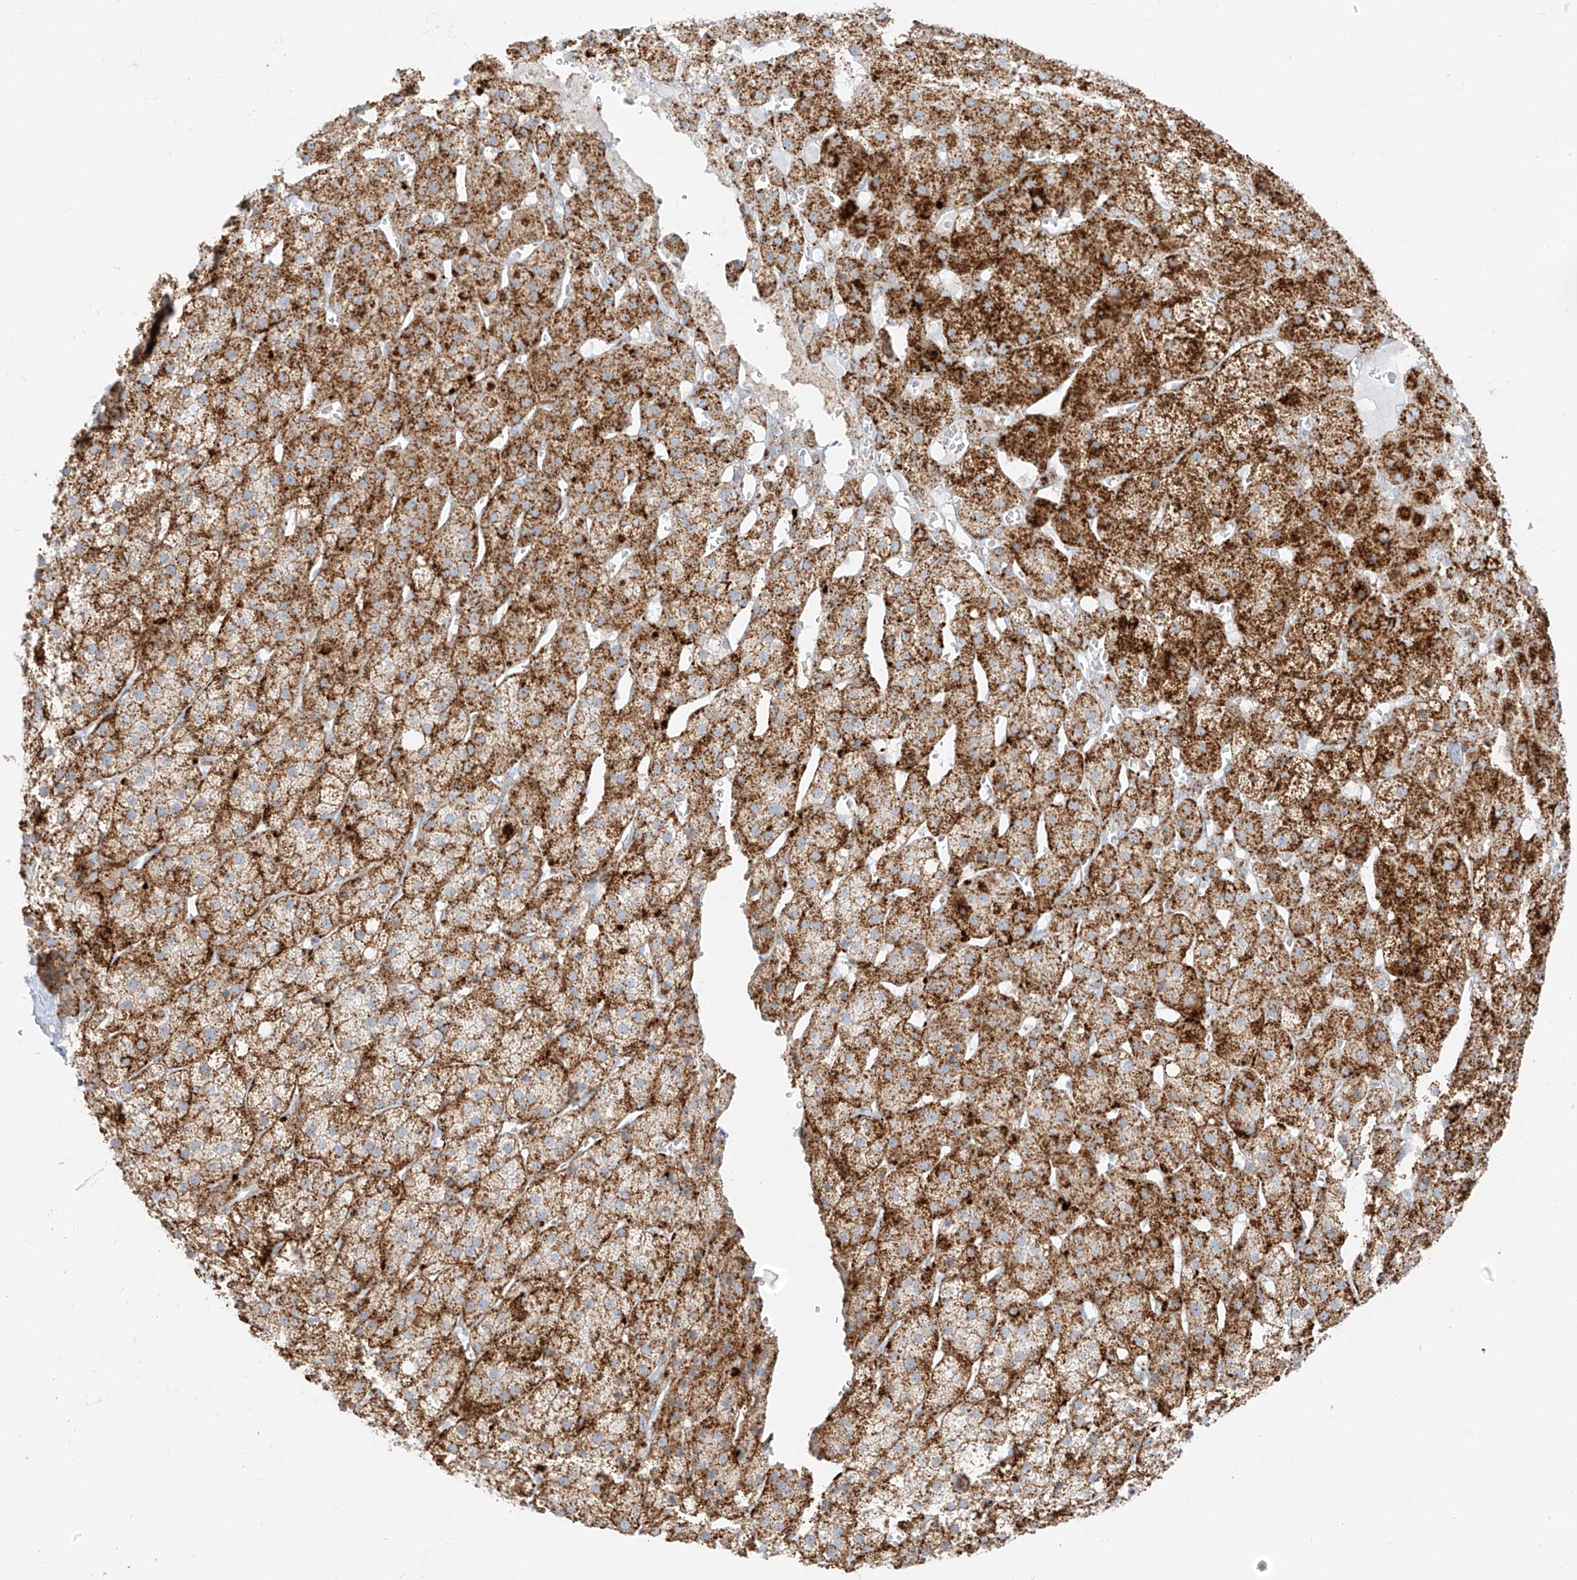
{"staining": {"intensity": "strong", "quantity": ">75%", "location": "cytoplasmic/membranous"}, "tissue": "adrenal gland", "cell_type": "Glandular cells", "image_type": "normal", "snomed": [{"axis": "morphology", "description": "Normal tissue, NOS"}, {"axis": "topography", "description": "Adrenal gland"}], "caption": "Adrenal gland stained for a protein (brown) shows strong cytoplasmic/membranous positive positivity in approximately >75% of glandular cells.", "gene": "SLC35F6", "patient": {"sex": "female", "age": 57}}